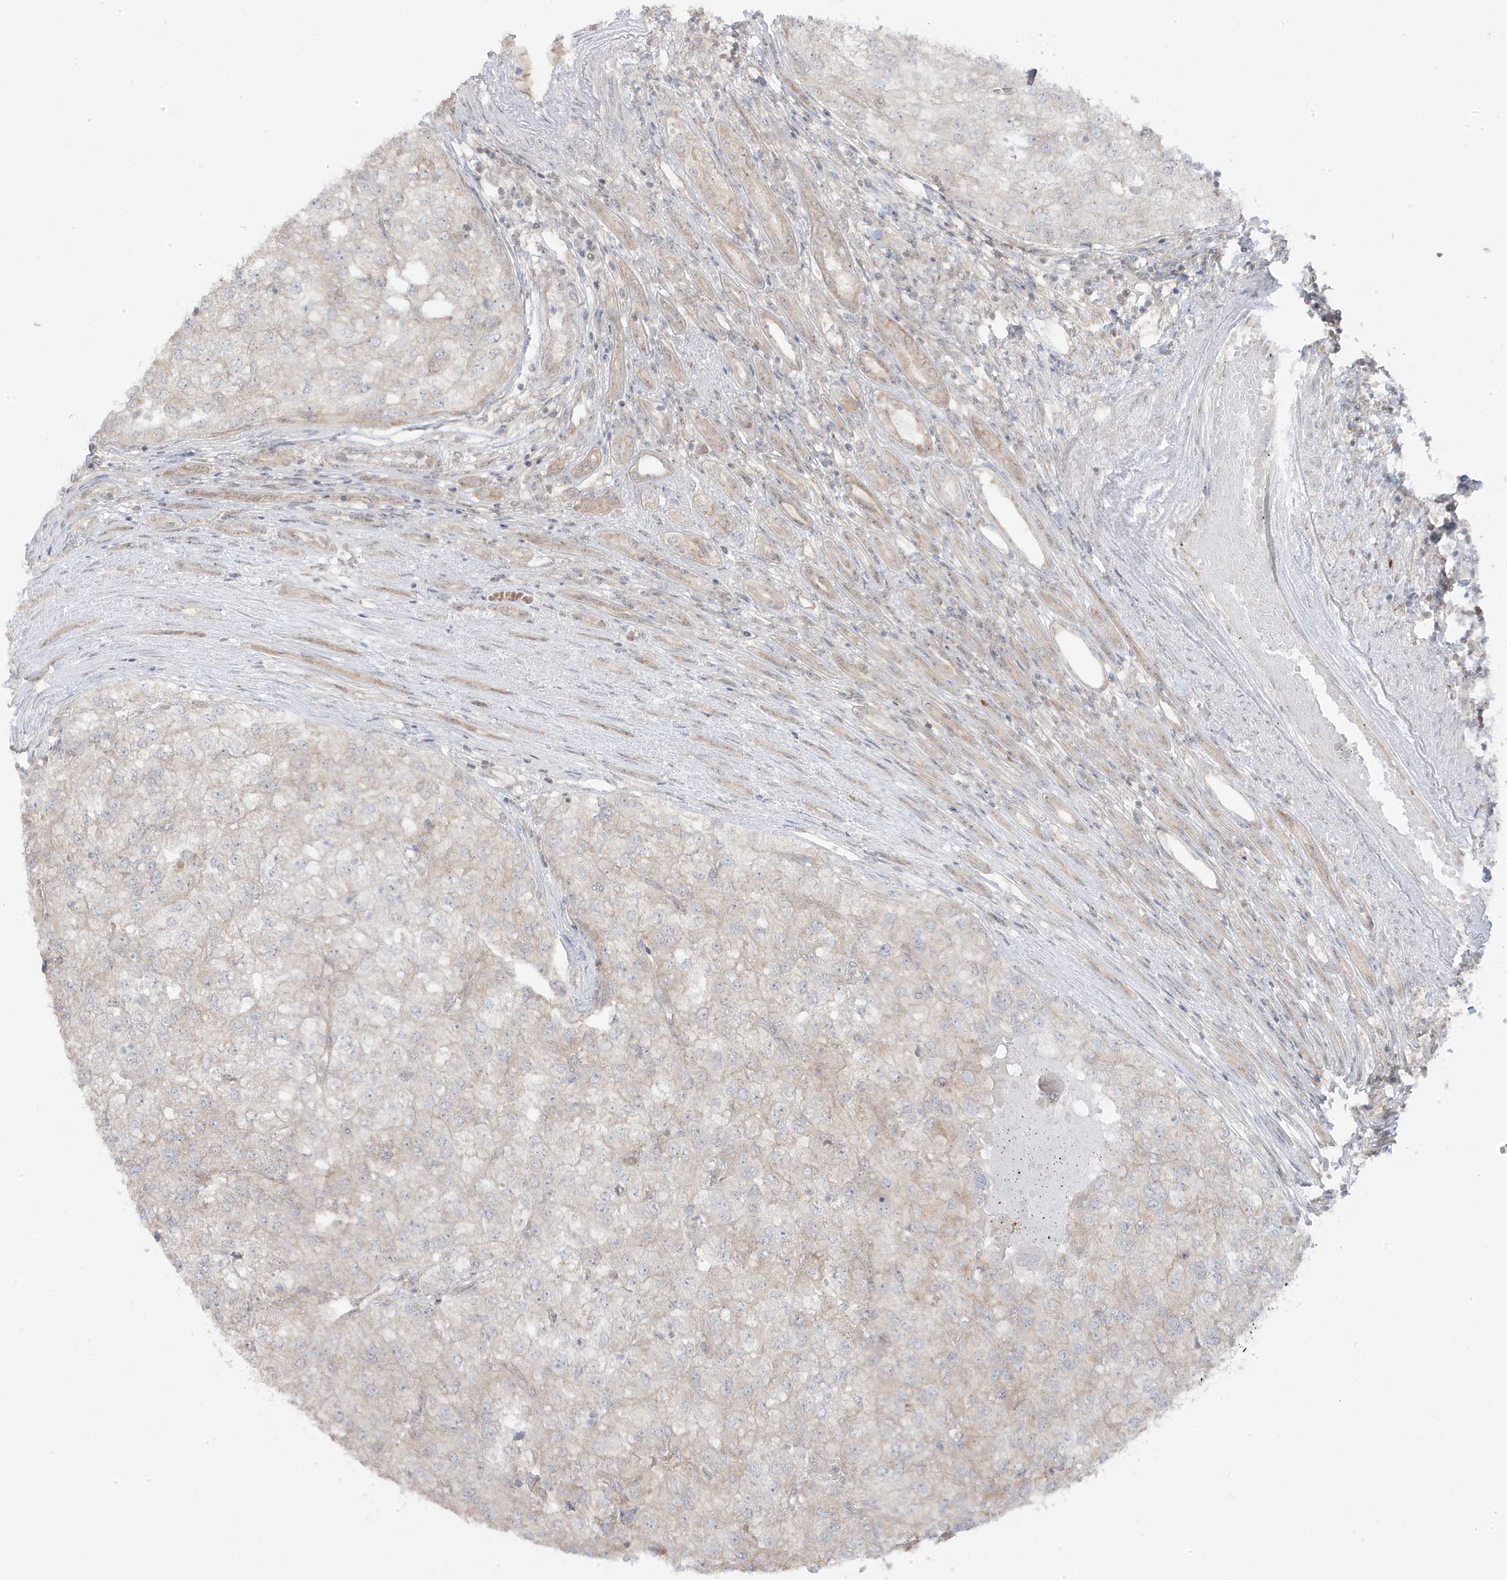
{"staining": {"intensity": "negative", "quantity": "none", "location": "none"}, "tissue": "renal cancer", "cell_type": "Tumor cells", "image_type": "cancer", "snomed": [{"axis": "morphology", "description": "Adenocarcinoma, NOS"}, {"axis": "topography", "description": "Kidney"}], "caption": "This is a image of IHC staining of renal adenocarcinoma, which shows no staining in tumor cells.", "gene": "DNAJC12", "patient": {"sex": "female", "age": 54}}